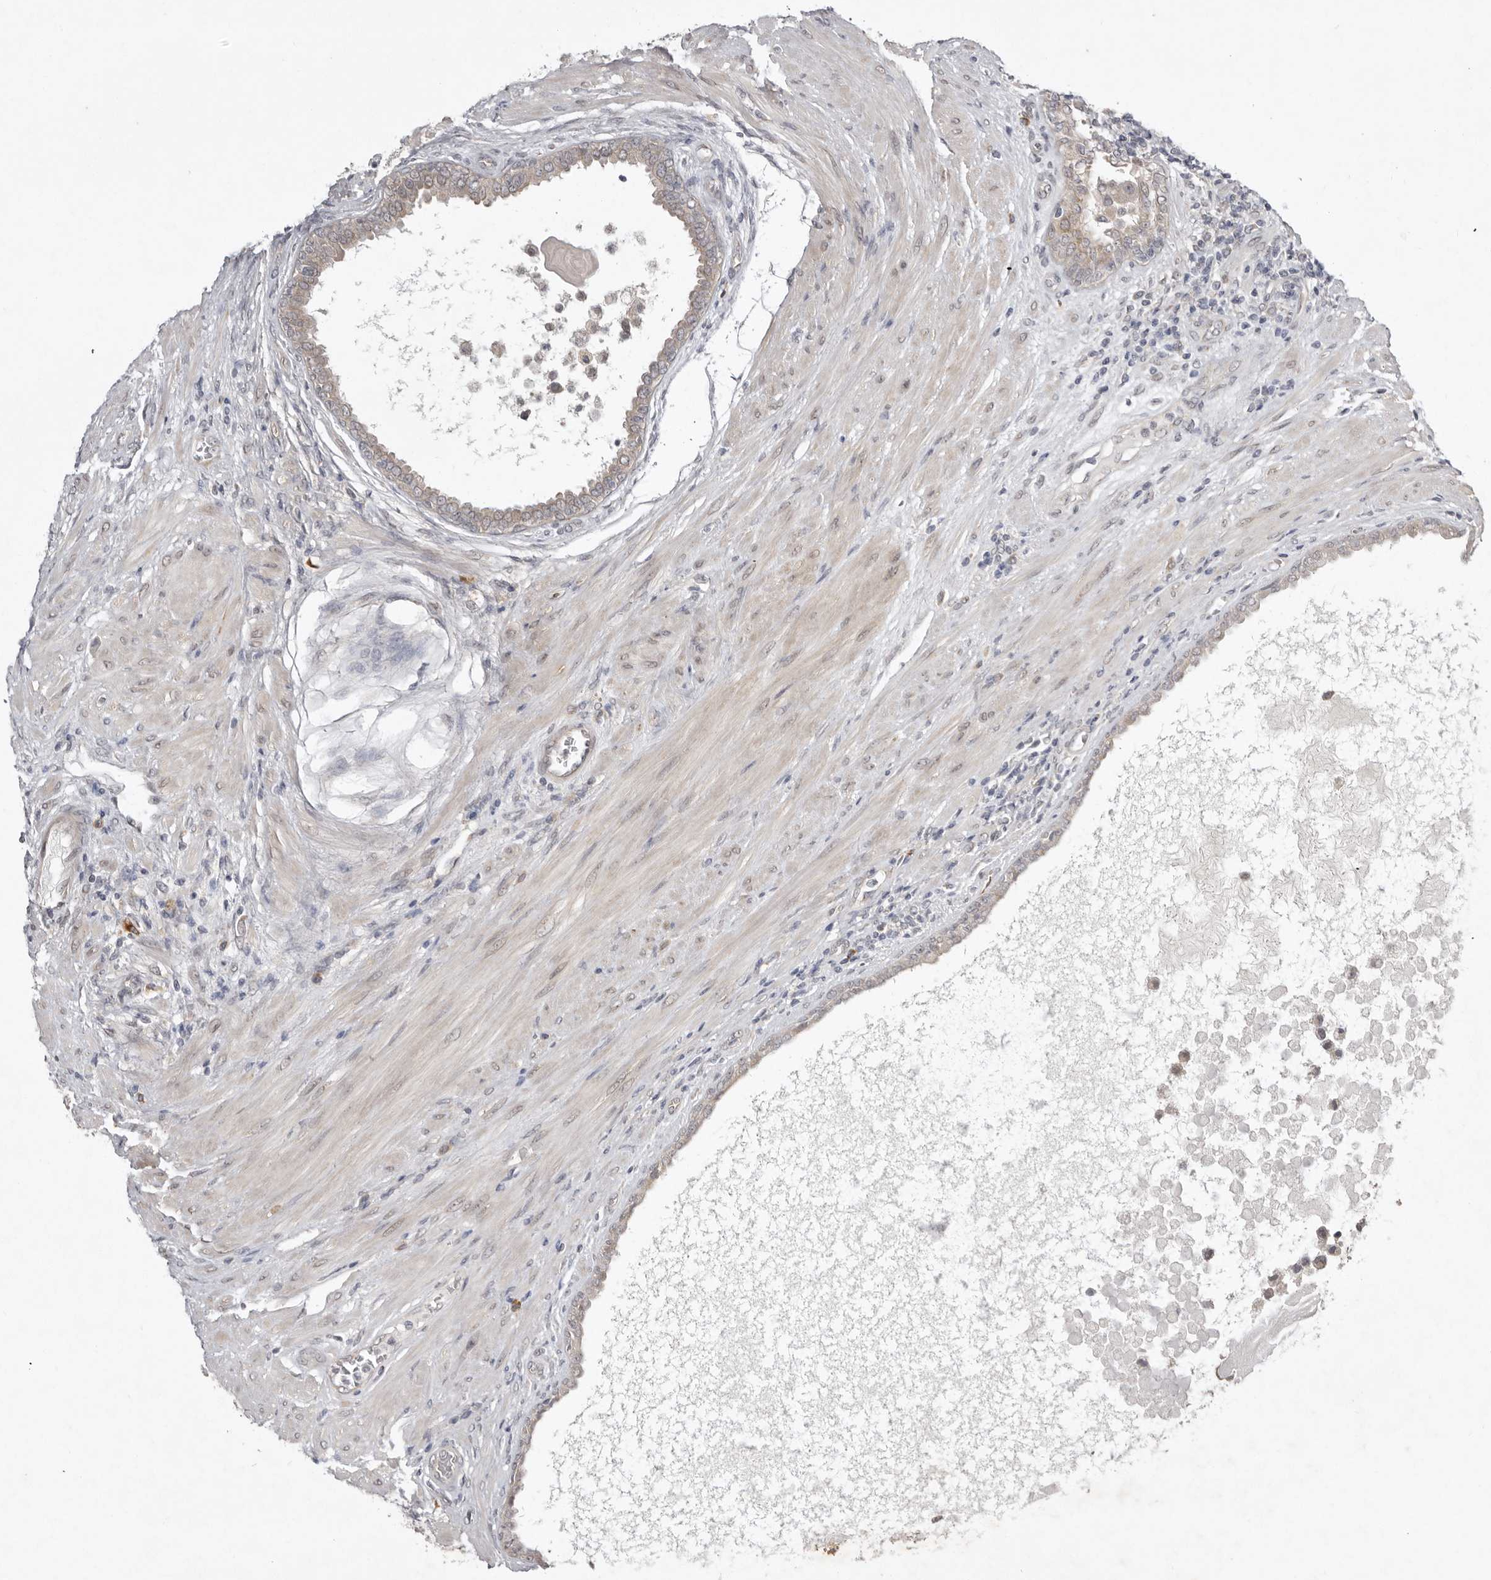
{"staining": {"intensity": "weak", "quantity": ">75%", "location": "cytoplasmic/membranous"}, "tissue": "prostate cancer", "cell_type": "Tumor cells", "image_type": "cancer", "snomed": [{"axis": "morphology", "description": "Normal tissue, NOS"}, {"axis": "morphology", "description": "Adenocarcinoma, Low grade"}, {"axis": "topography", "description": "Prostate"}, {"axis": "topography", "description": "Peripheral nerve tissue"}], "caption": "Approximately >75% of tumor cells in human adenocarcinoma (low-grade) (prostate) display weak cytoplasmic/membranous protein staining as visualized by brown immunohistochemical staining.", "gene": "NSUN4", "patient": {"sex": "male", "age": 71}}